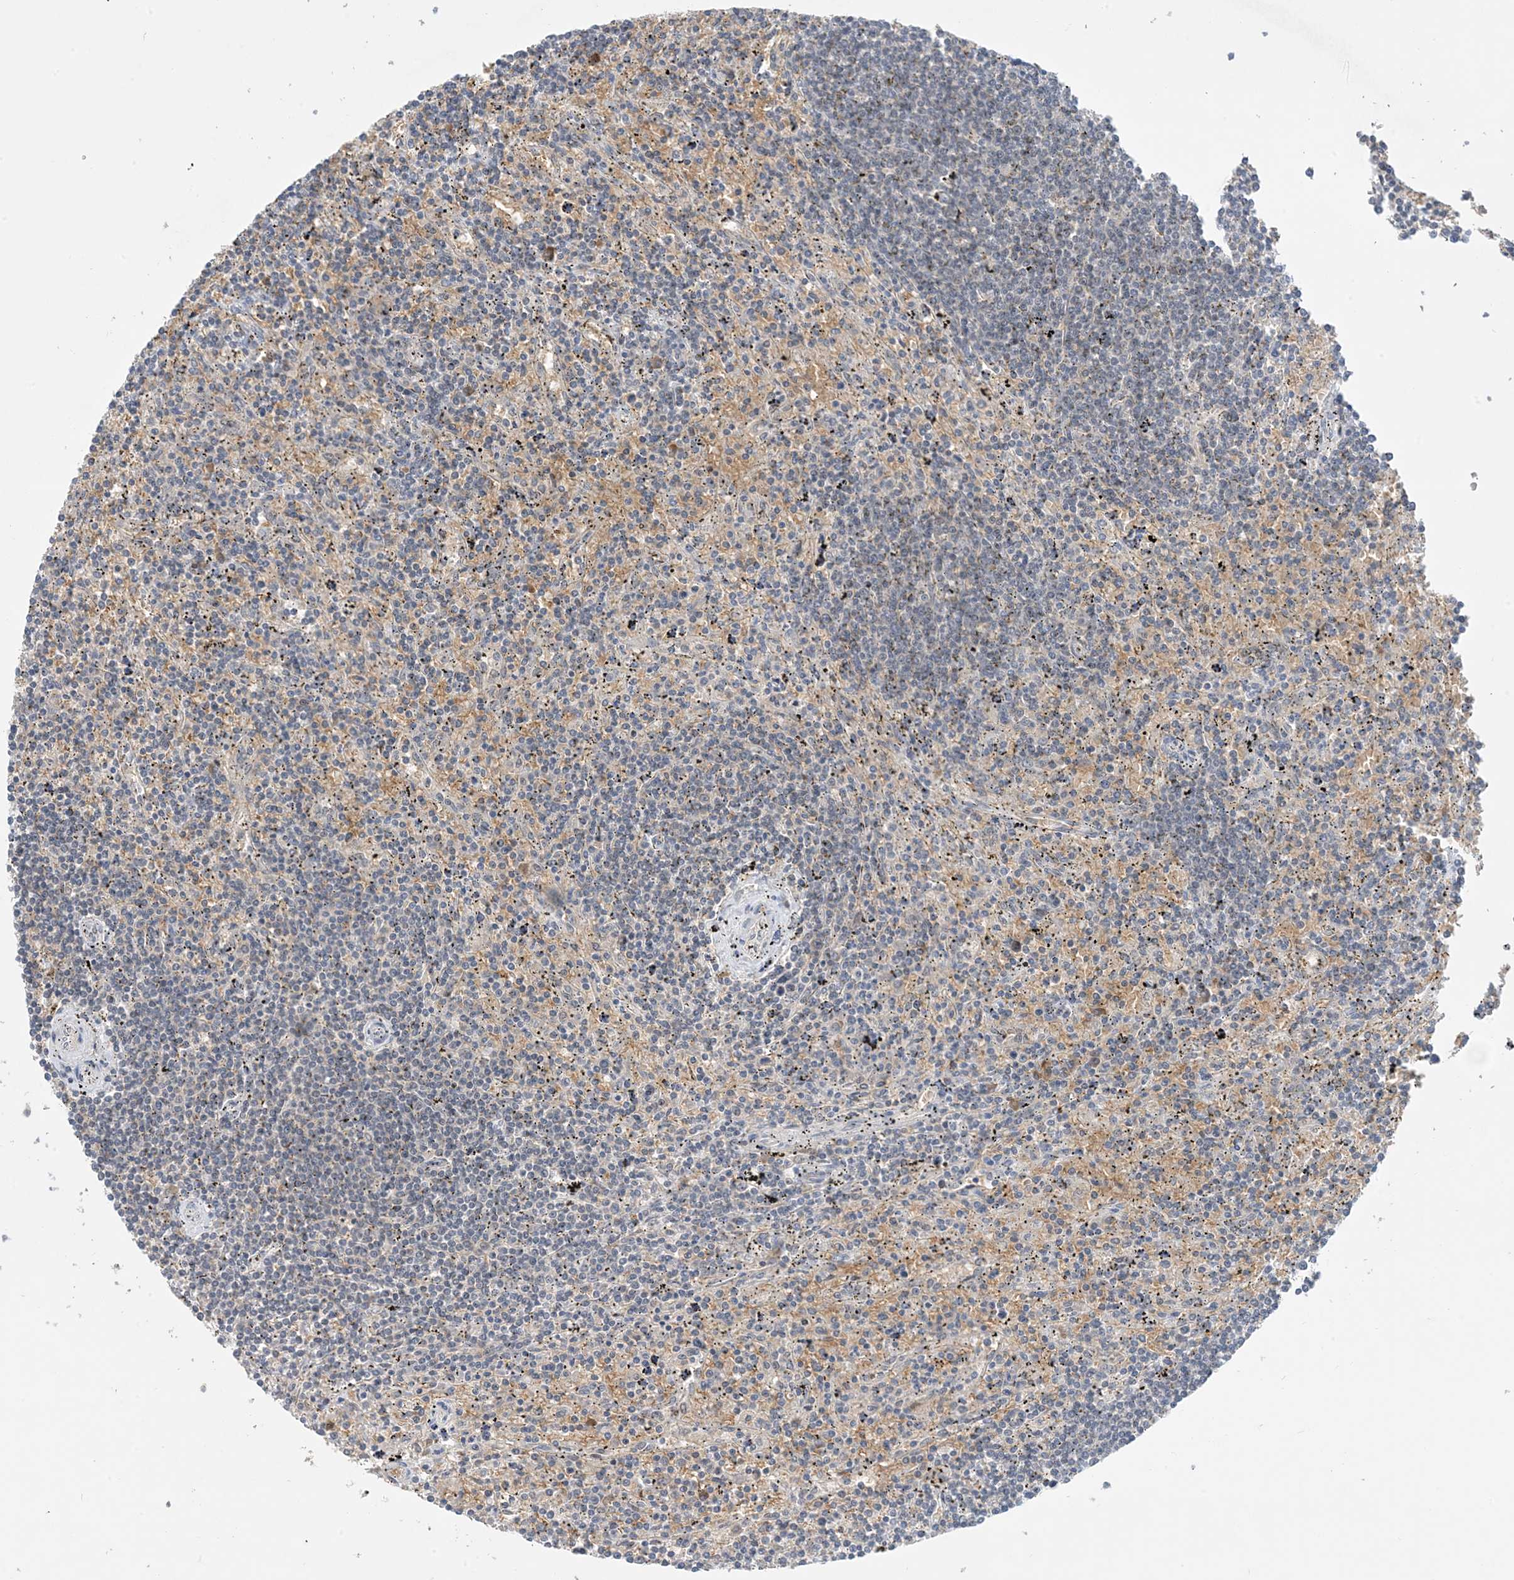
{"staining": {"intensity": "negative", "quantity": "none", "location": "none"}, "tissue": "lymphoma", "cell_type": "Tumor cells", "image_type": "cancer", "snomed": [{"axis": "morphology", "description": "Malignant lymphoma, non-Hodgkin's type, Low grade"}, {"axis": "topography", "description": "Spleen"}], "caption": "The photomicrograph reveals no staining of tumor cells in lymphoma. Nuclei are stained in blue.", "gene": "UBE2E1", "patient": {"sex": "male", "age": 76}}